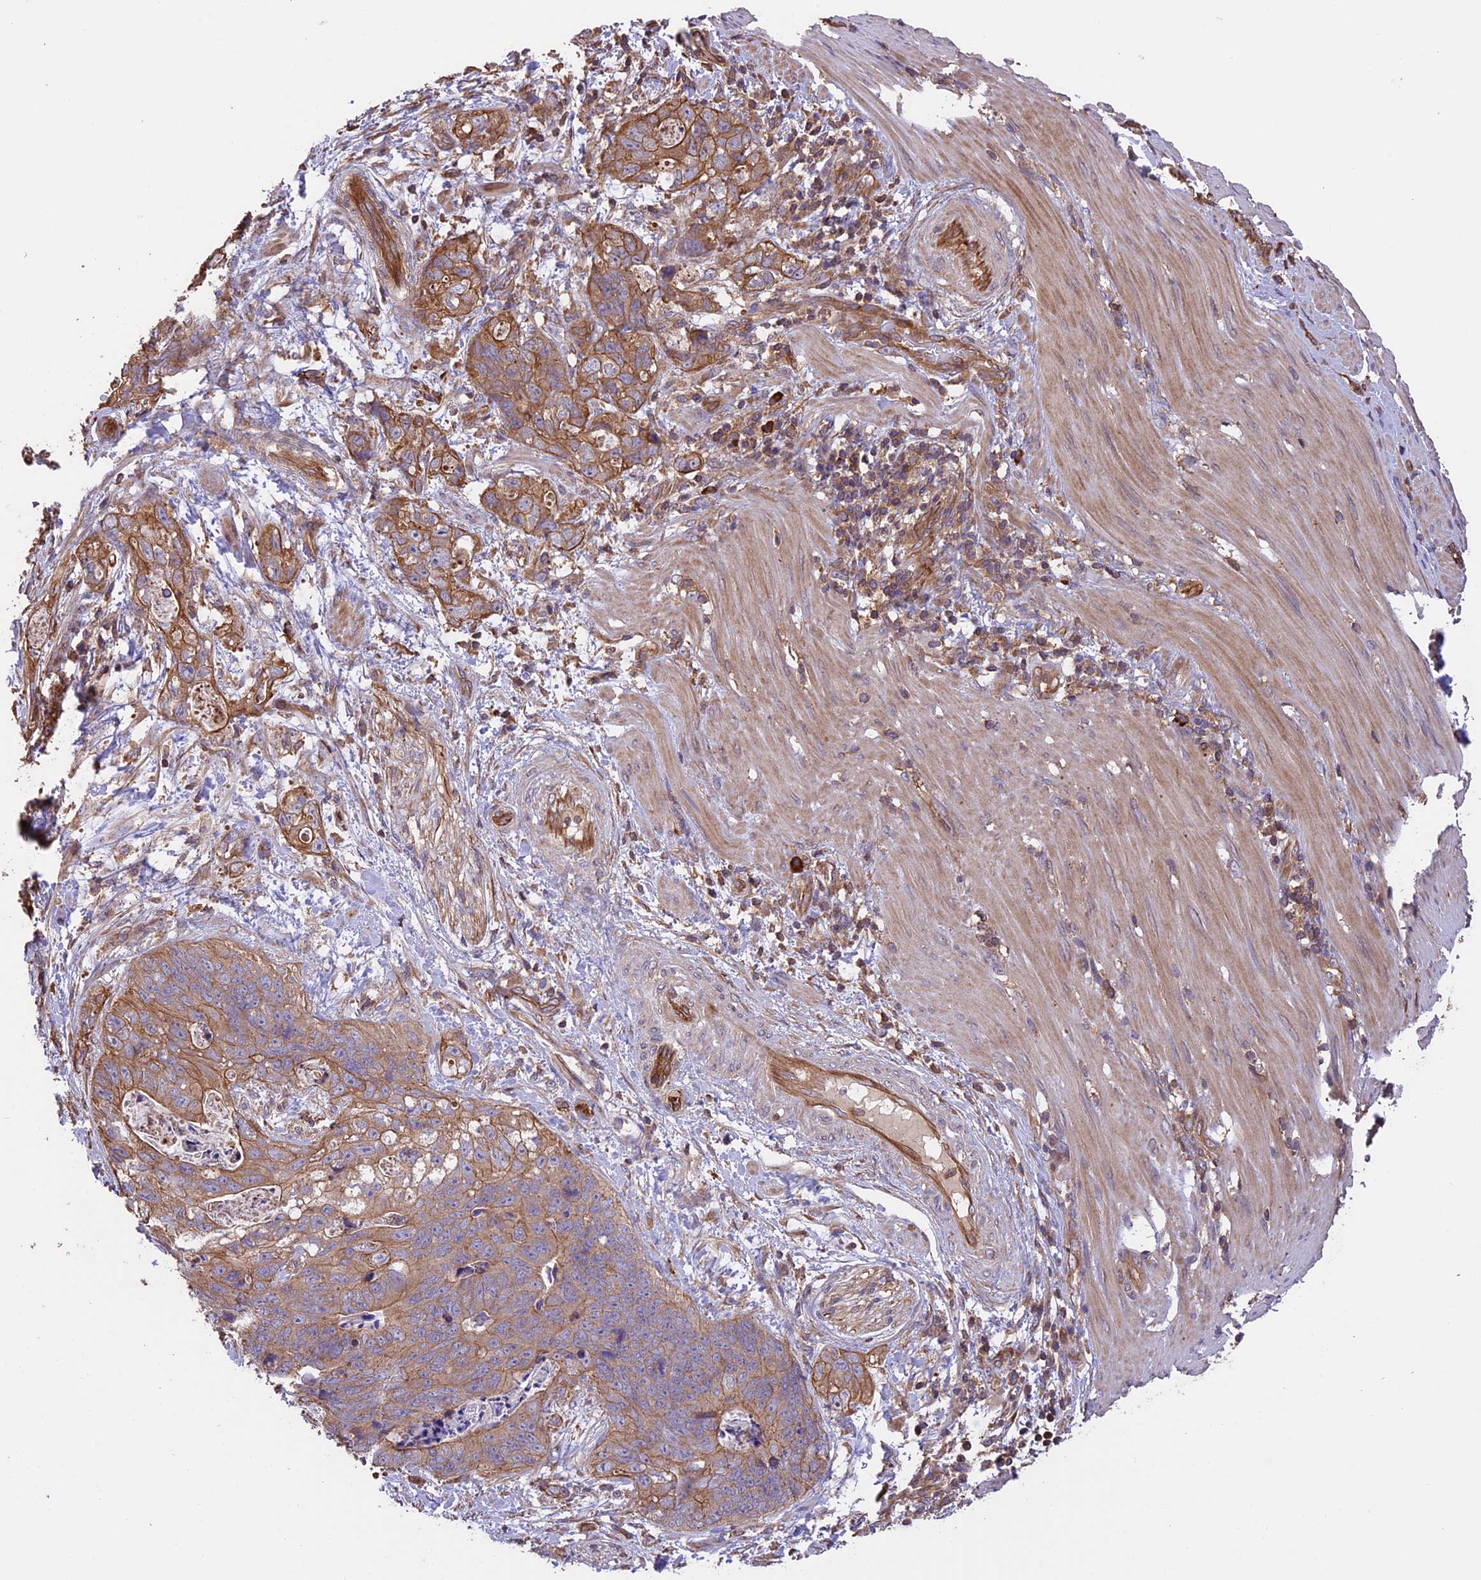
{"staining": {"intensity": "moderate", "quantity": ">75%", "location": "cytoplasmic/membranous"}, "tissue": "stomach cancer", "cell_type": "Tumor cells", "image_type": "cancer", "snomed": [{"axis": "morphology", "description": "Normal tissue, NOS"}, {"axis": "morphology", "description": "Adenocarcinoma, NOS"}, {"axis": "topography", "description": "Stomach"}], "caption": "A high-resolution histopathology image shows immunohistochemistry (IHC) staining of stomach cancer (adenocarcinoma), which exhibits moderate cytoplasmic/membranous staining in approximately >75% of tumor cells.", "gene": "GAS8", "patient": {"sex": "female", "age": 89}}